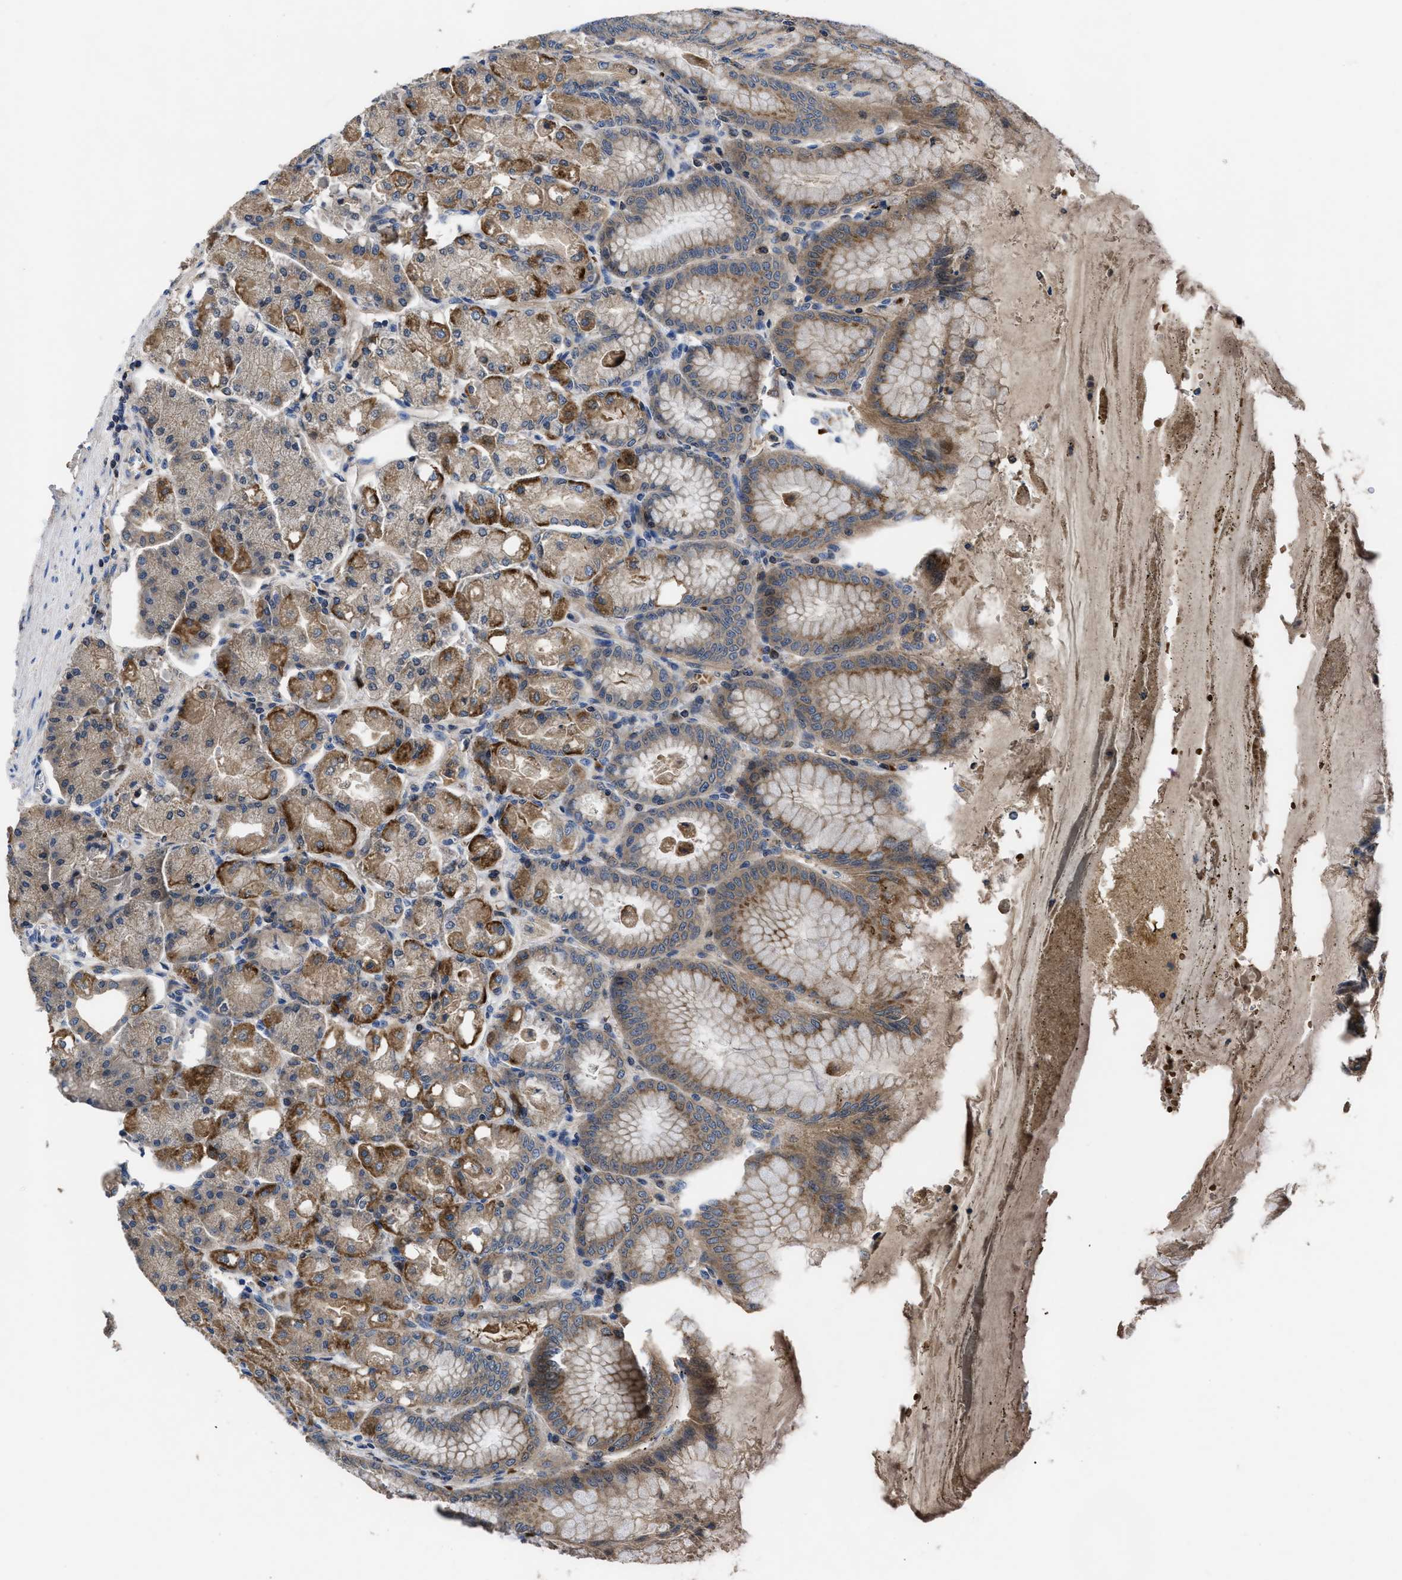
{"staining": {"intensity": "strong", "quantity": ">75%", "location": "cytoplasmic/membranous"}, "tissue": "stomach", "cell_type": "Glandular cells", "image_type": "normal", "snomed": [{"axis": "morphology", "description": "Normal tissue, NOS"}, {"axis": "topography", "description": "Stomach, lower"}], "caption": "Protein analysis of unremarkable stomach shows strong cytoplasmic/membranous positivity in about >75% of glandular cells.", "gene": "YBEY", "patient": {"sex": "male", "age": 71}}